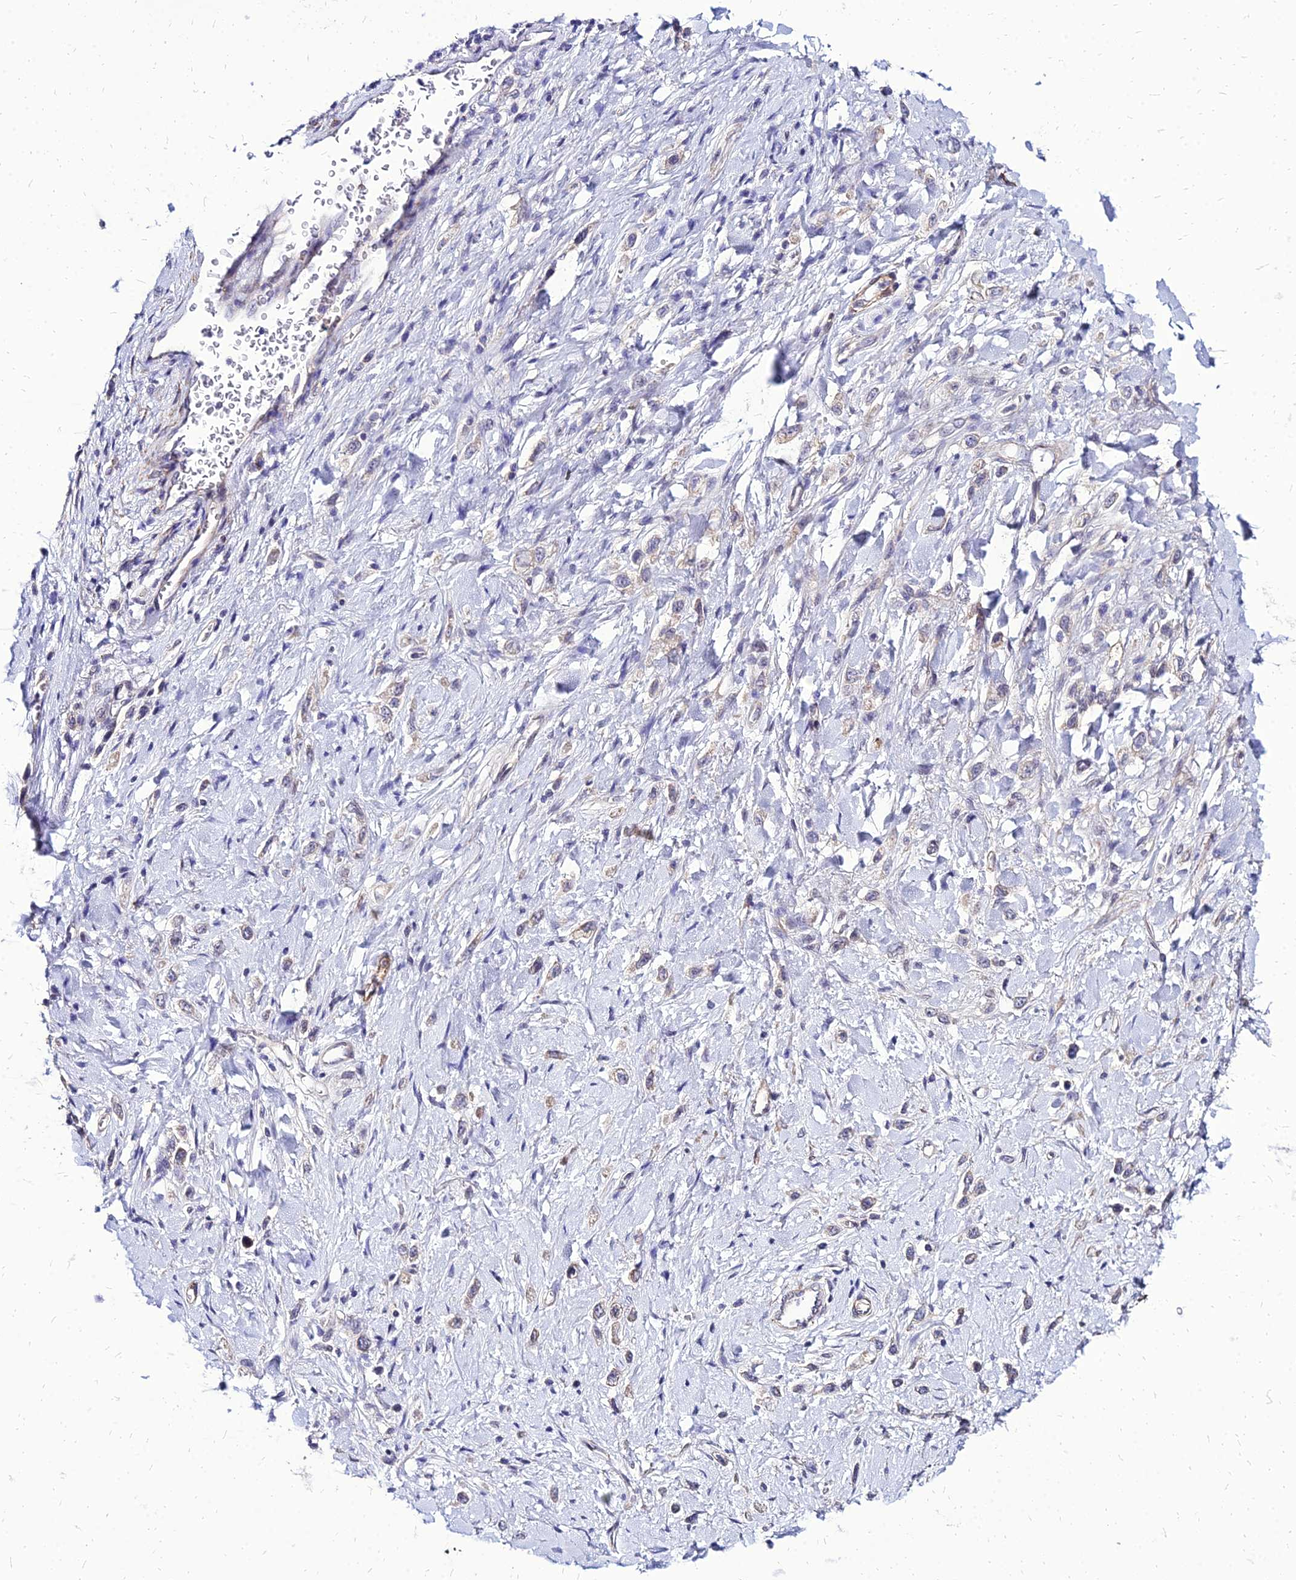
{"staining": {"intensity": "weak", "quantity": "<25%", "location": "cytoplasmic/membranous"}, "tissue": "stomach cancer", "cell_type": "Tumor cells", "image_type": "cancer", "snomed": [{"axis": "morphology", "description": "Adenocarcinoma, NOS"}, {"axis": "topography", "description": "Stomach"}], "caption": "Immunohistochemical staining of stomach cancer shows no significant expression in tumor cells.", "gene": "YEATS2", "patient": {"sex": "female", "age": 65}}